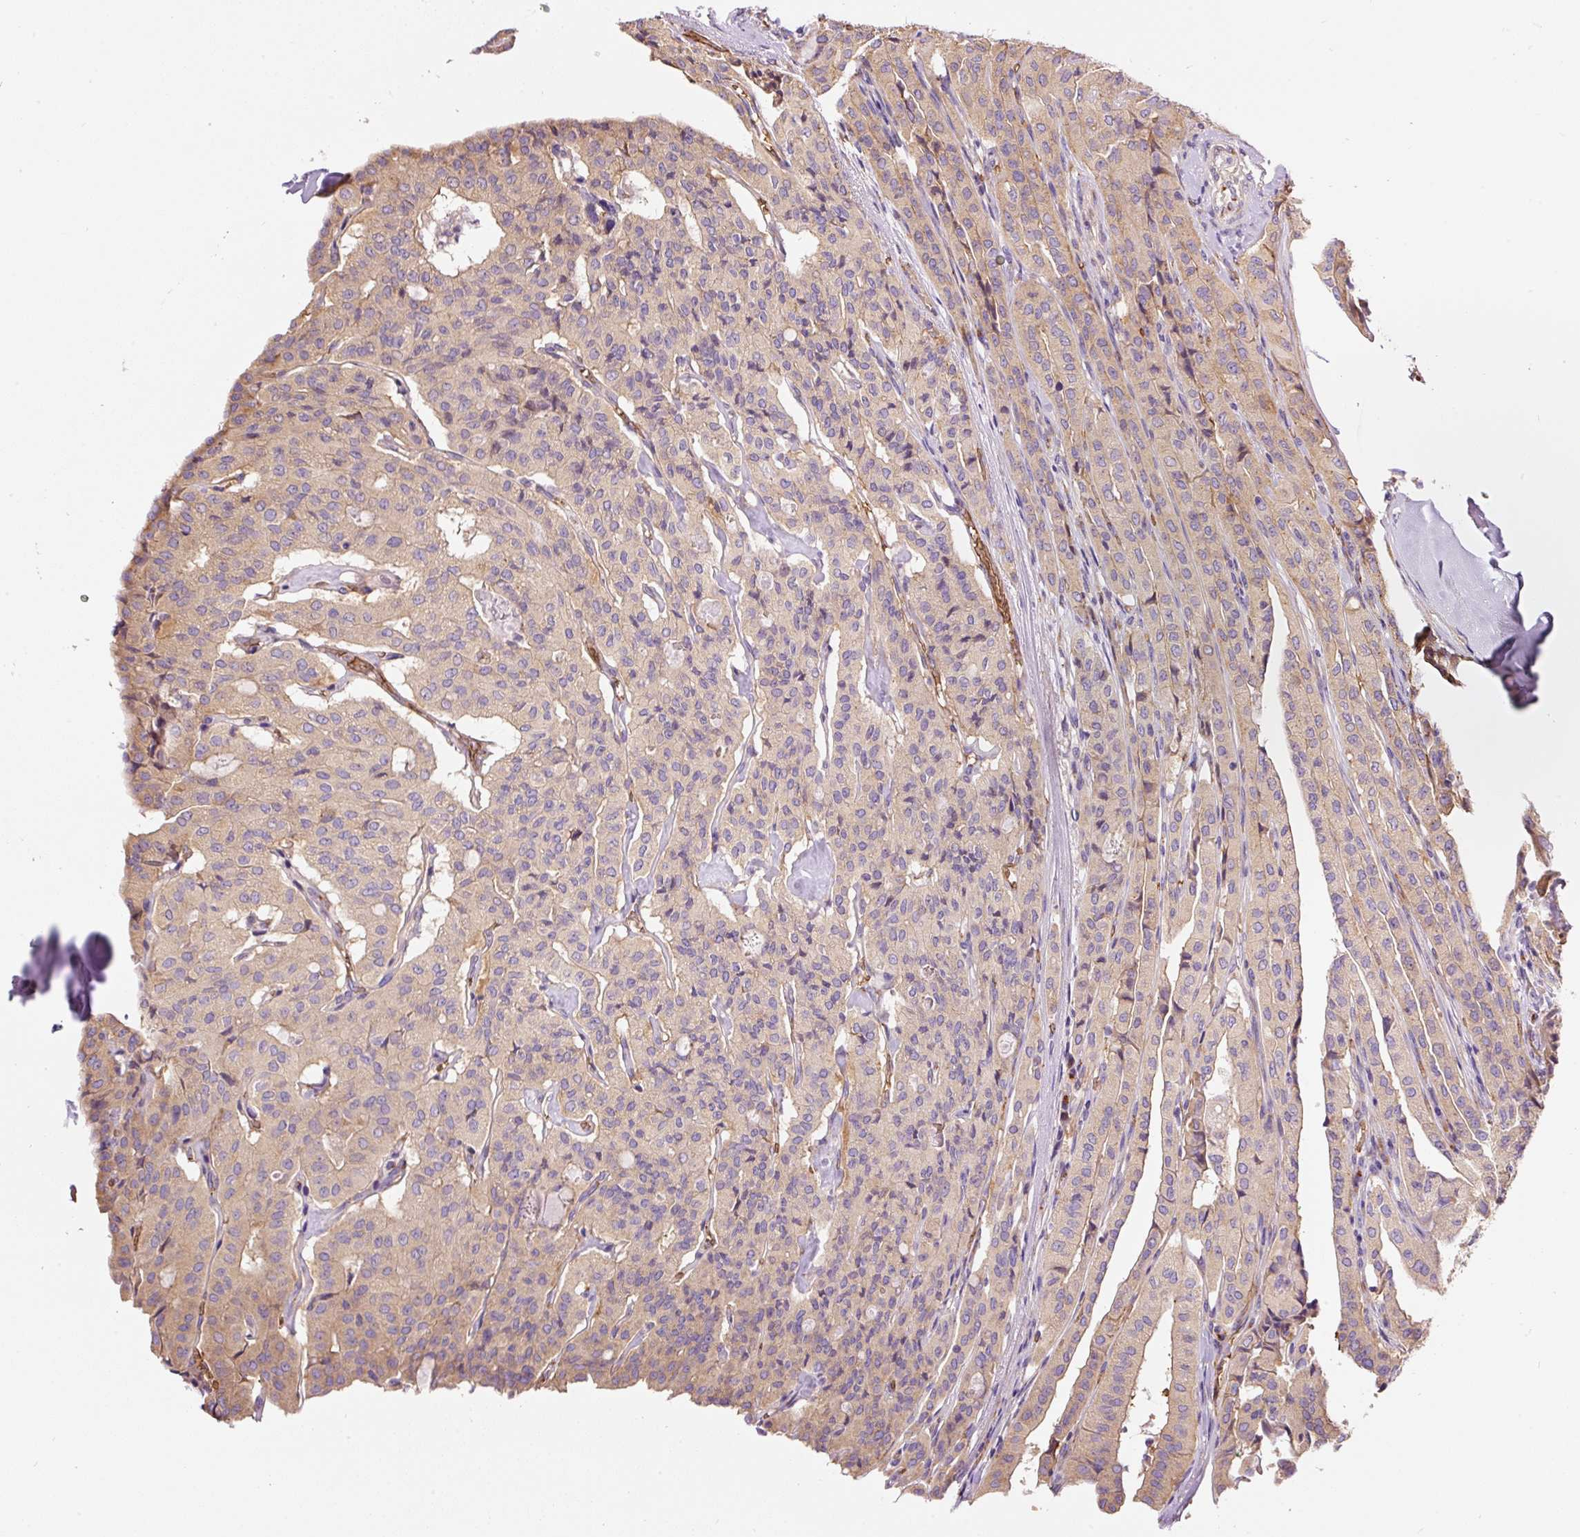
{"staining": {"intensity": "weak", "quantity": "25%-75%", "location": "cytoplasmic/membranous"}, "tissue": "thyroid cancer", "cell_type": "Tumor cells", "image_type": "cancer", "snomed": [{"axis": "morphology", "description": "Papillary adenocarcinoma, NOS"}, {"axis": "topography", "description": "Thyroid gland"}], "caption": "A brown stain shows weak cytoplasmic/membranous positivity of a protein in human thyroid papillary adenocarcinoma tumor cells.", "gene": "PRRC2A", "patient": {"sex": "female", "age": 59}}